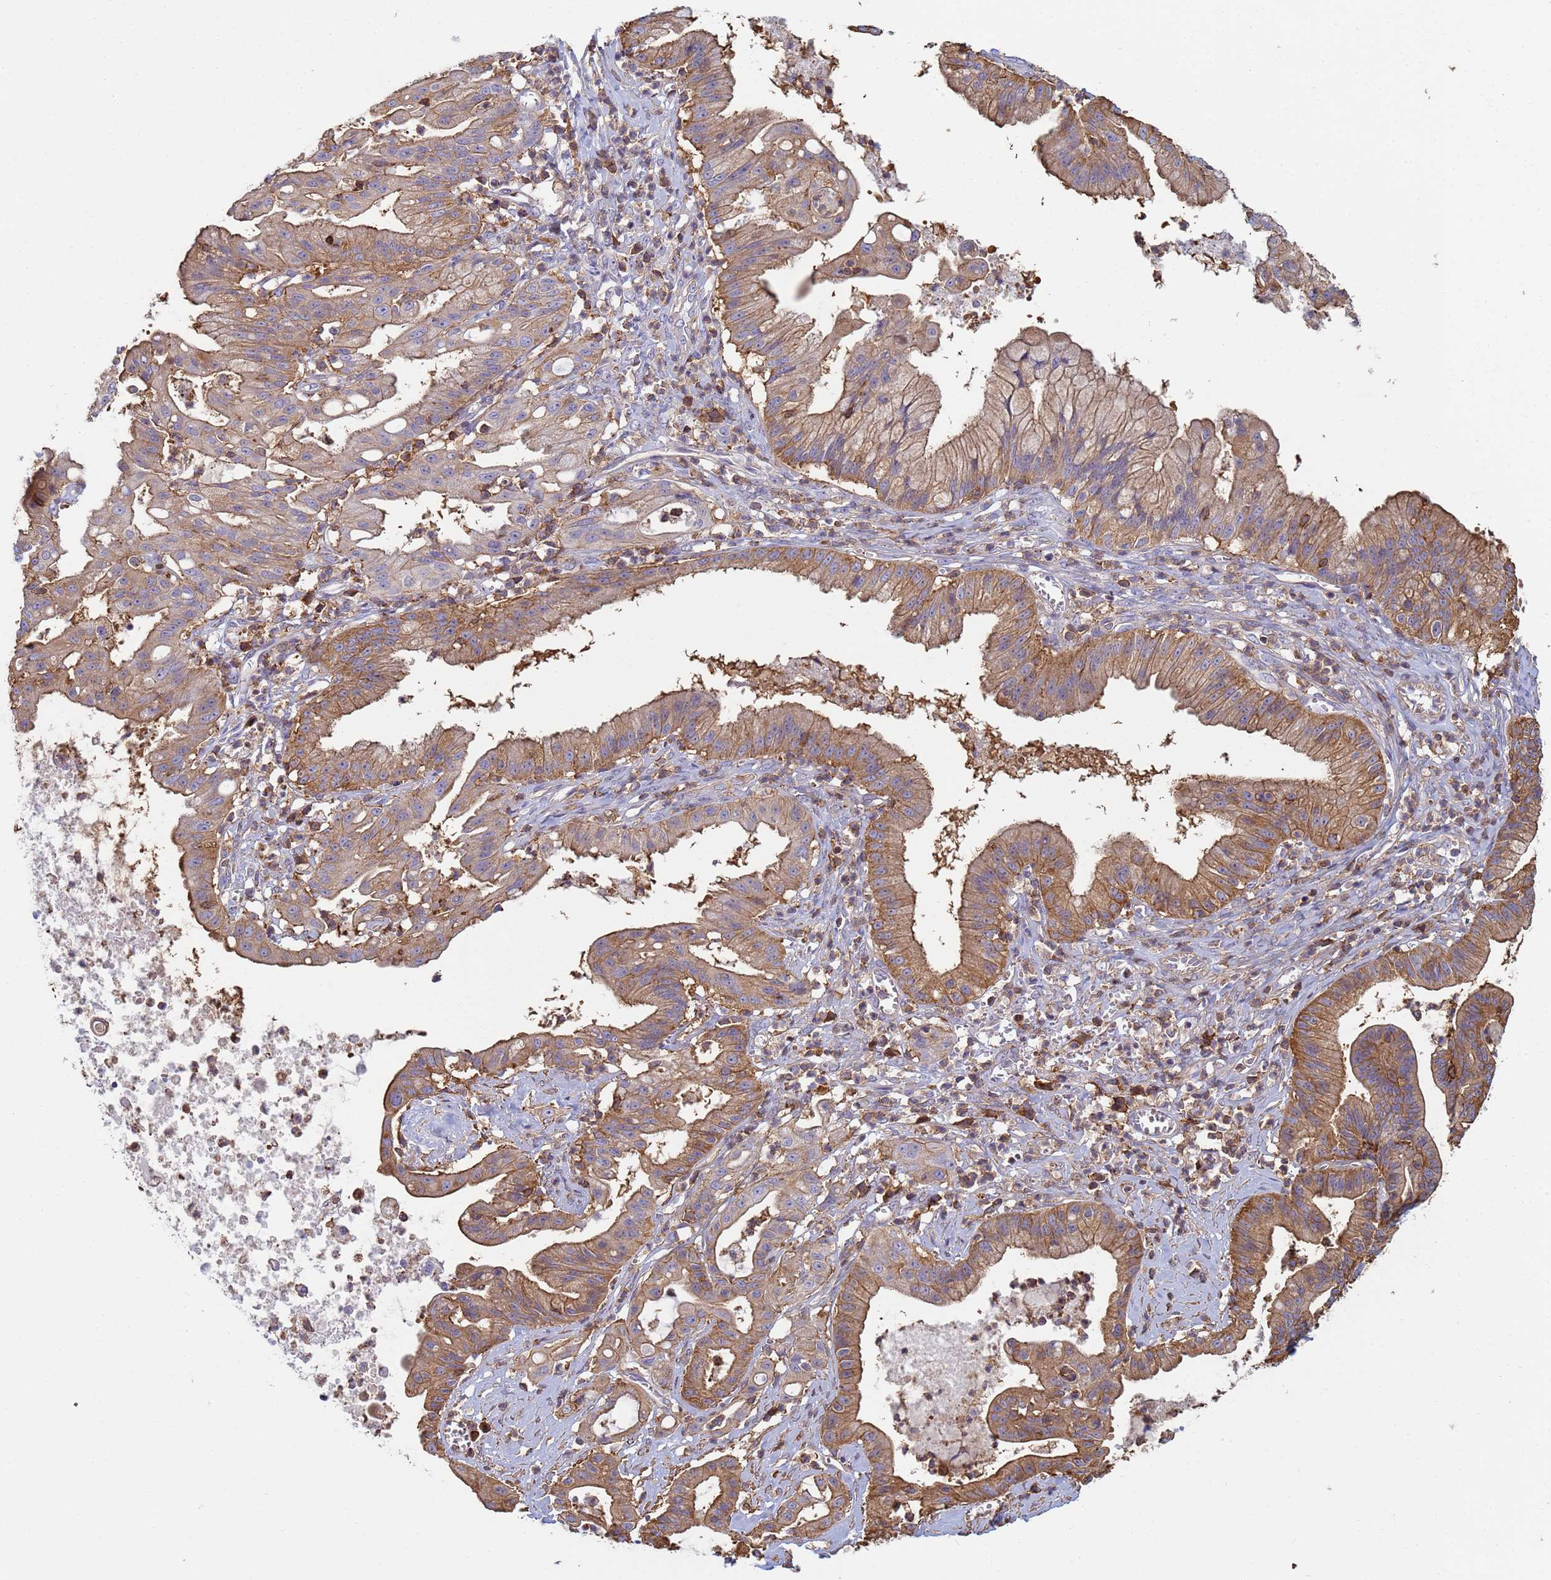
{"staining": {"intensity": "moderate", "quantity": ">75%", "location": "cytoplasmic/membranous"}, "tissue": "ovarian cancer", "cell_type": "Tumor cells", "image_type": "cancer", "snomed": [{"axis": "morphology", "description": "Cystadenocarcinoma, mucinous, NOS"}, {"axis": "topography", "description": "Ovary"}], "caption": "Immunohistochemistry staining of ovarian cancer (mucinous cystadenocarcinoma), which reveals medium levels of moderate cytoplasmic/membranous staining in approximately >75% of tumor cells indicating moderate cytoplasmic/membranous protein staining. The staining was performed using DAB (brown) for protein detection and nuclei were counterstained in hematoxylin (blue).", "gene": "ZNG1B", "patient": {"sex": "female", "age": 70}}